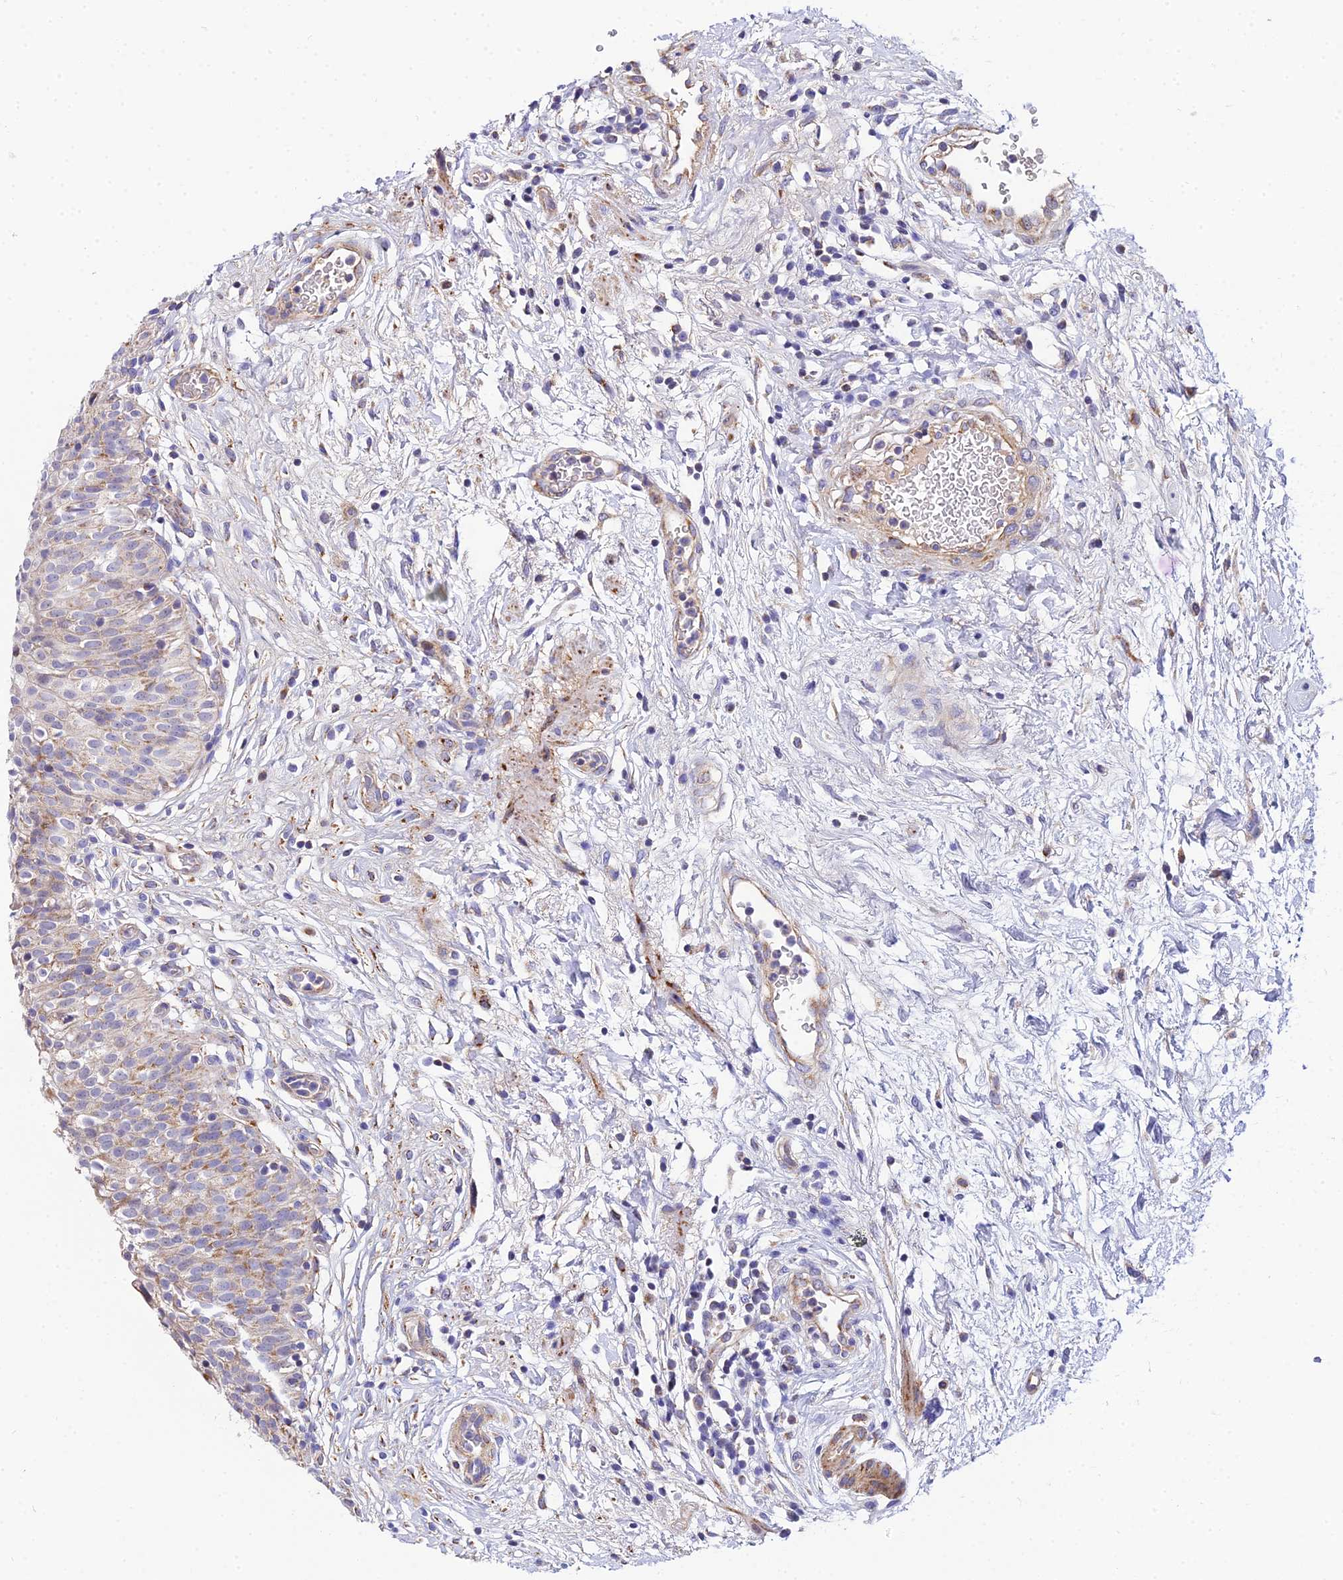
{"staining": {"intensity": "moderate", "quantity": "<25%", "location": "cytoplasmic/membranous"}, "tissue": "urinary bladder", "cell_type": "Urothelial cells", "image_type": "normal", "snomed": [{"axis": "morphology", "description": "Normal tissue, NOS"}, {"axis": "topography", "description": "Urinary bladder"}], "caption": "Protein expression analysis of normal human urinary bladder reveals moderate cytoplasmic/membranous staining in about <25% of urothelial cells. Nuclei are stained in blue.", "gene": "ACOT1", "patient": {"sex": "male", "age": 55}}